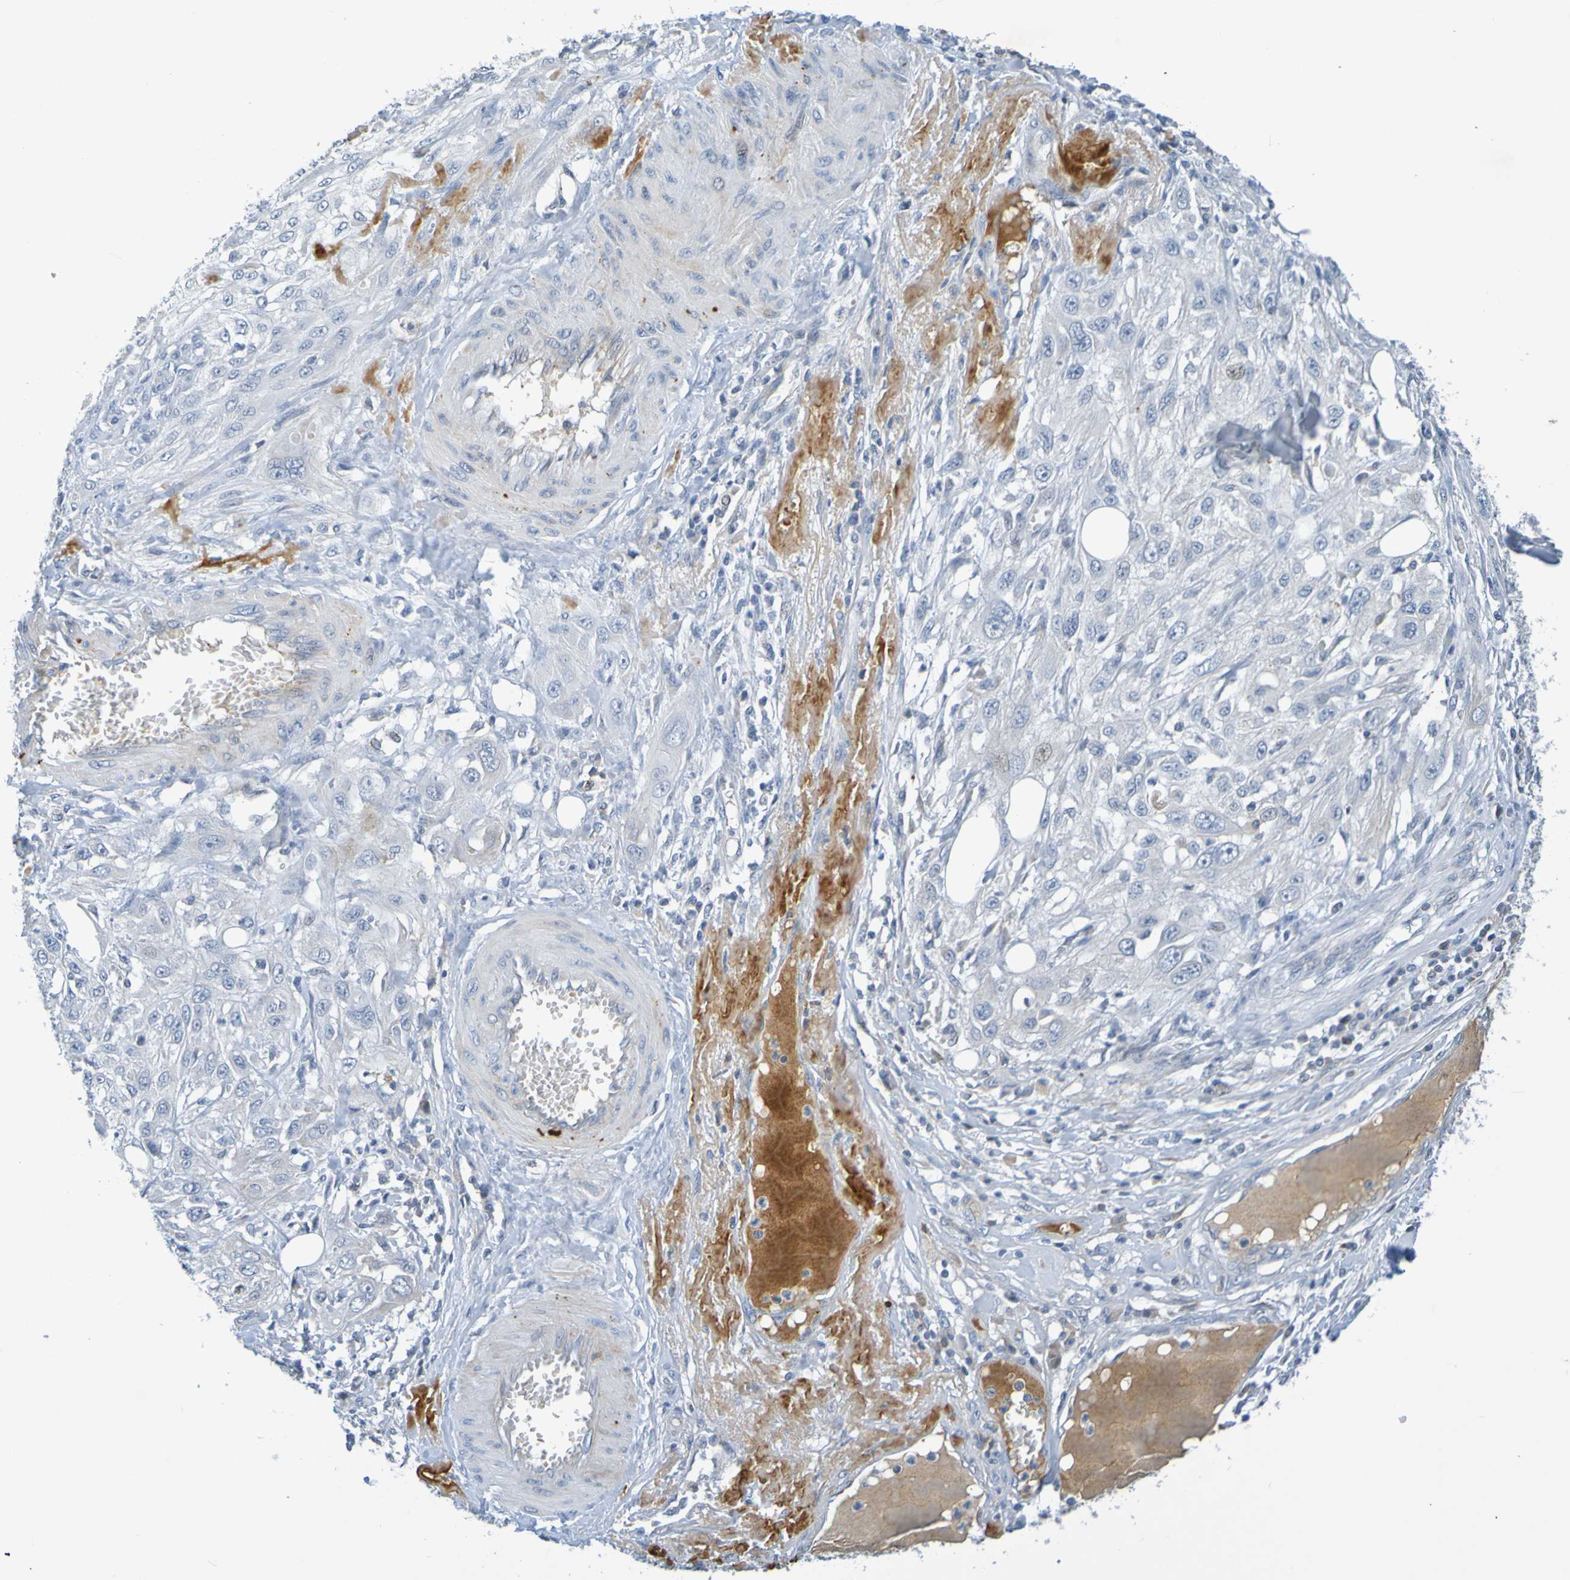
{"staining": {"intensity": "negative", "quantity": "none", "location": "none"}, "tissue": "skin cancer", "cell_type": "Tumor cells", "image_type": "cancer", "snomed": [{"axis": "morphology", "description": "Squamous cell carcinoma, NOS"}, {"axis": "topography", "description": "Skin"}], "caption": "Immunohistochemistry photomicrograph of skin cancer (squamous cell carcinoma) stained for a protein (brown), which shows no positivity in tumor cells.", "gene": "IL10", "patient": {"sex": "male", "age": 75}}